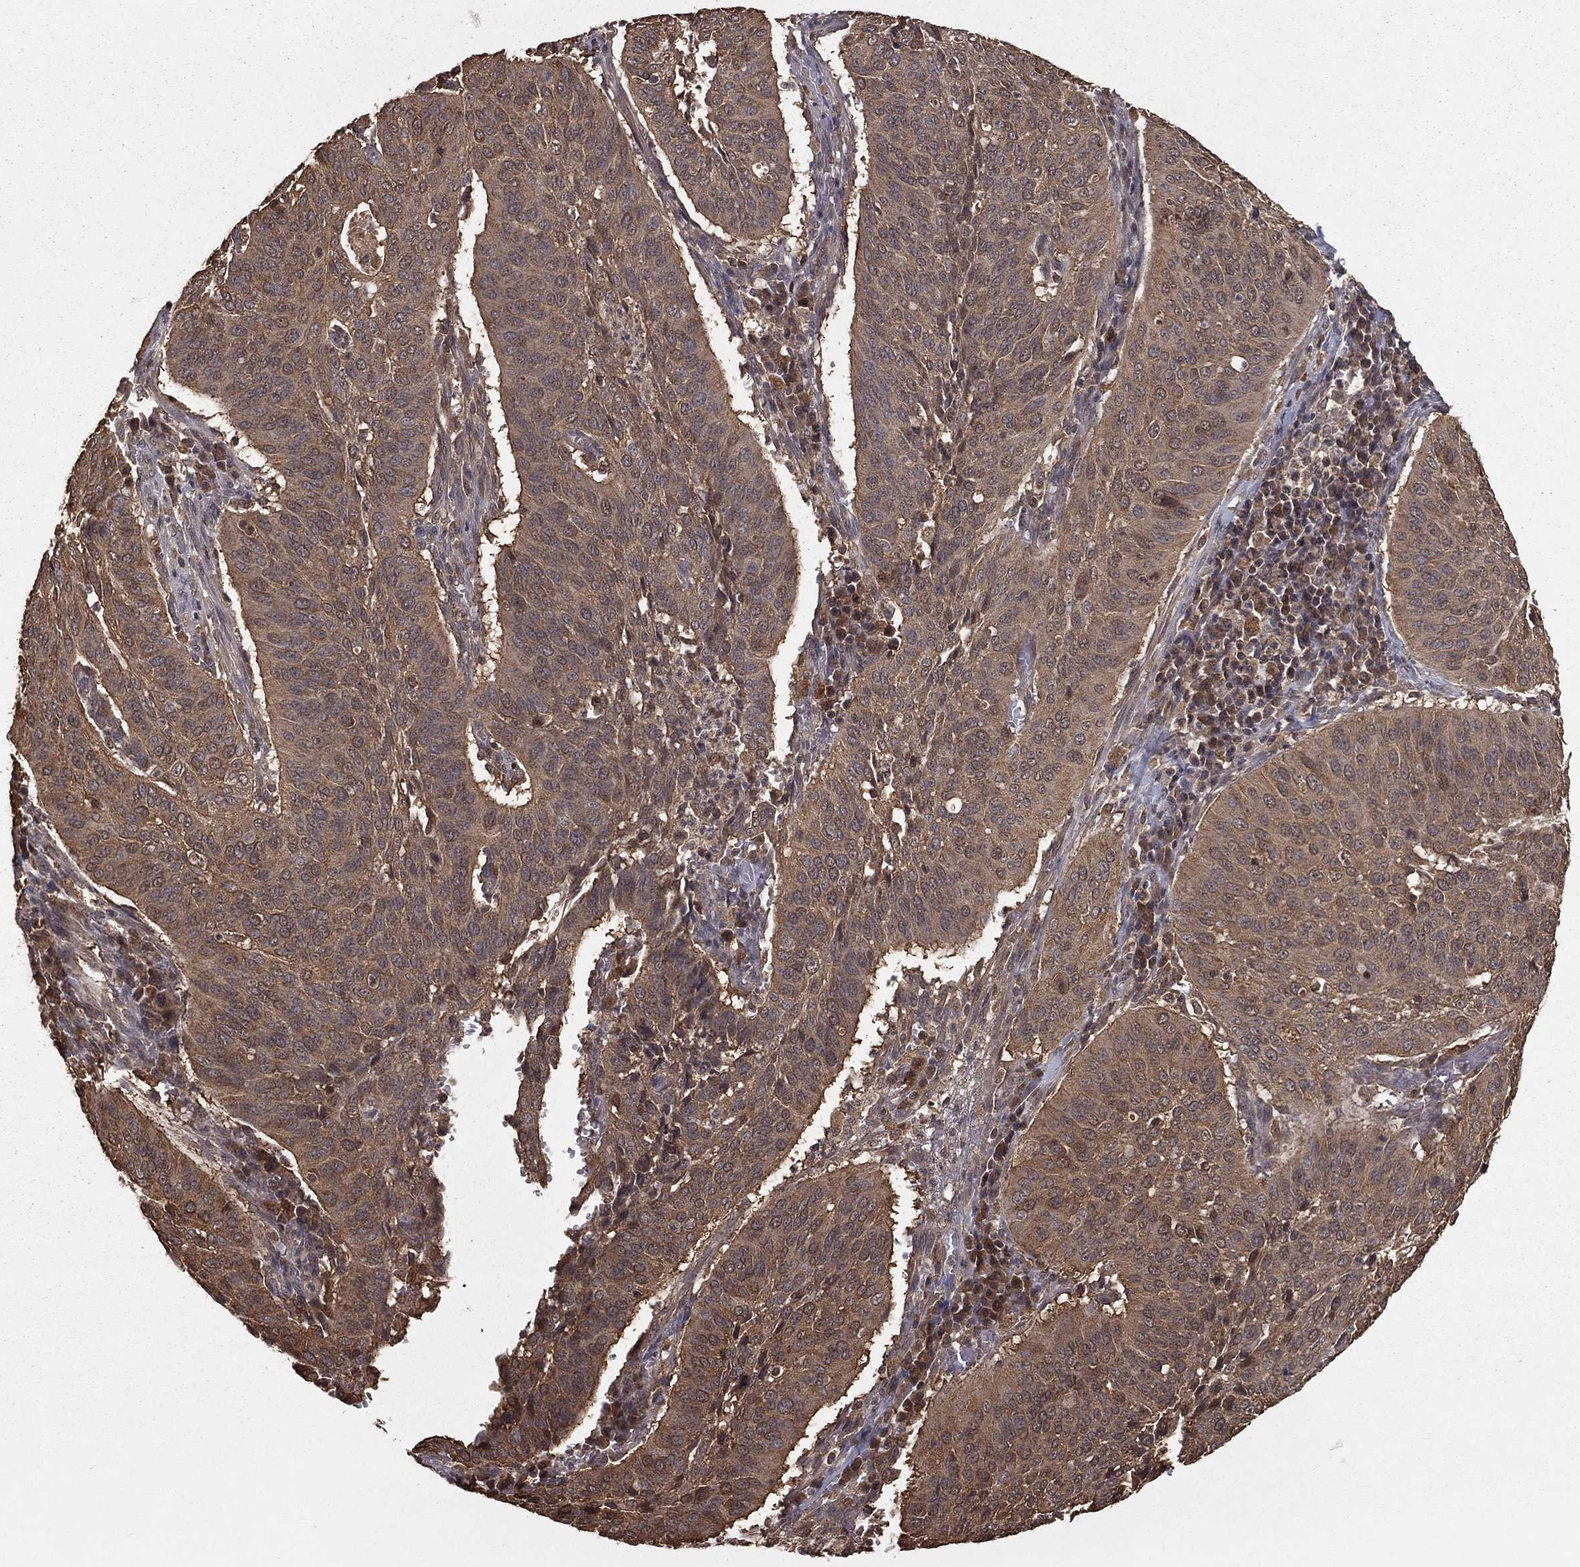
{"staining": {"intensity": "moderate", "quantity": ">75%", "location": "cytoplasmic/membranous"}, "tissue": "cervical cancer", "cell_type": "Tumor cells", "image_type": "cancer", "snomed": [{"axis": "morphology", "description": "Normal tissue, NOS"}, {"axis": "morphology", "description": "Squamous cell carcinoma, NOS"}, {"axis": "topography", "description": "Cervix"}], "caption": "Immunohistochemistry (IHC) histopathology image of neoplastic tissue: cervical cancer stained using immunohistochemistry (IHC) demonstrates medium levels of moderate protein expression localized specifically in the cytoplasmic/membranous of tumor cells, appearing as a cytoplasmic/membranous brown color.", "gene": "ZDHHC15", "patient": {"sex": "female", "age": 39}}